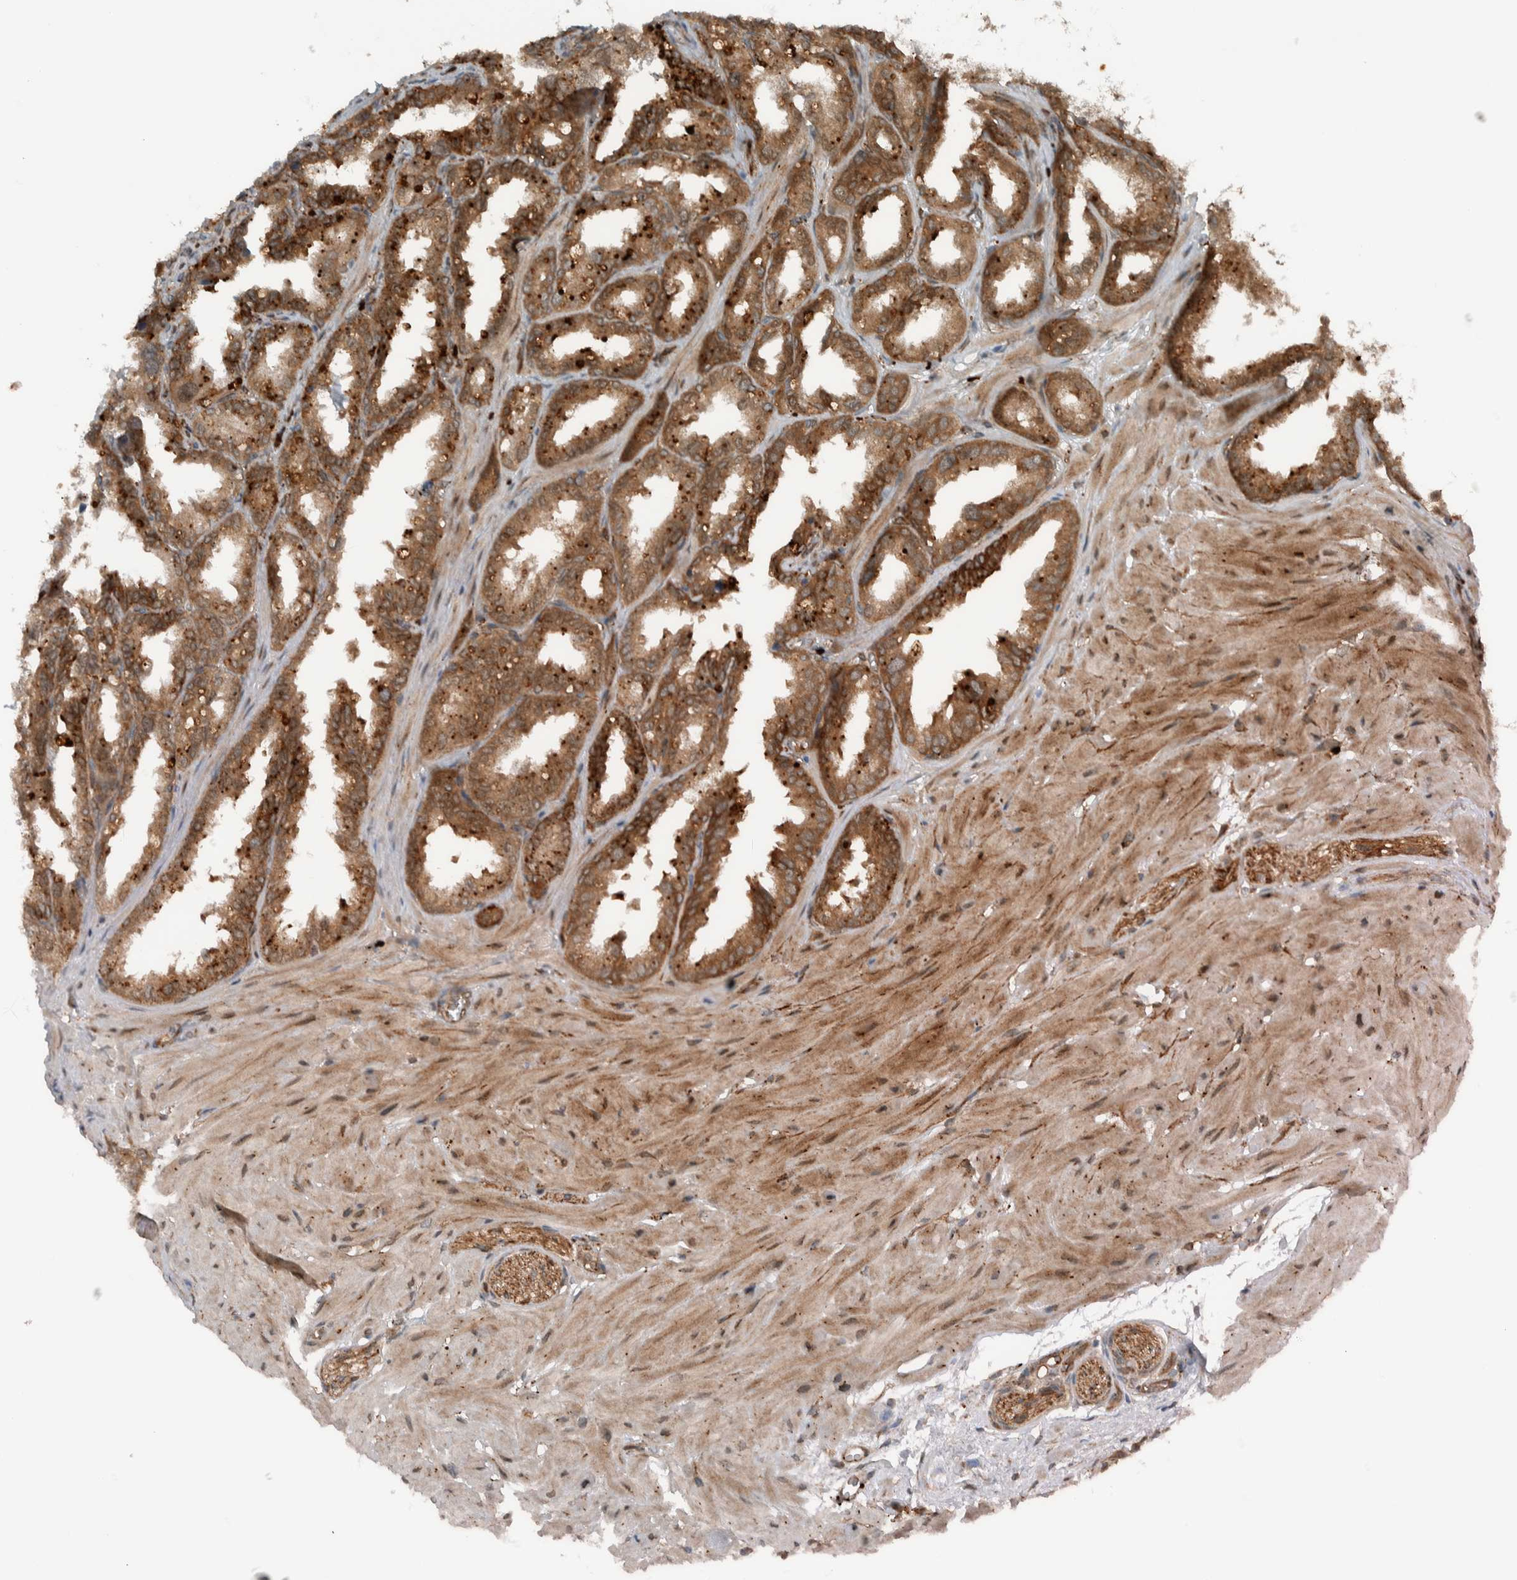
{"staining": {"intensity": "moderate", "quantity": ">75%", "location": "cytoplasmic/membranous,nuclear"}, "tissue": "seminal vesicle", "cell_type": "Glandular cells", "image_type": "normal", "snomed": [{"axis": "morphology", "description": "Normal tissue, NOS"}, {"axis": "topography", "description": "Prostate"}, {"axis": "topography", "description": "Seminal veicle"}], "caption": "High-magnification brightfield microscopy of unremarkable seminal vesicle stained with DAB (brown) and counterstained with hematoxylin (blue). glandular cells exhibit moderate cytoplasmic/membranous,nuclear staining is seen in about>75% of cells. The protein is shown in brown color, while the nuclei are stained blue.", "gene": "GIGYF1", "patient": {"sex": "male", "age": 51}}